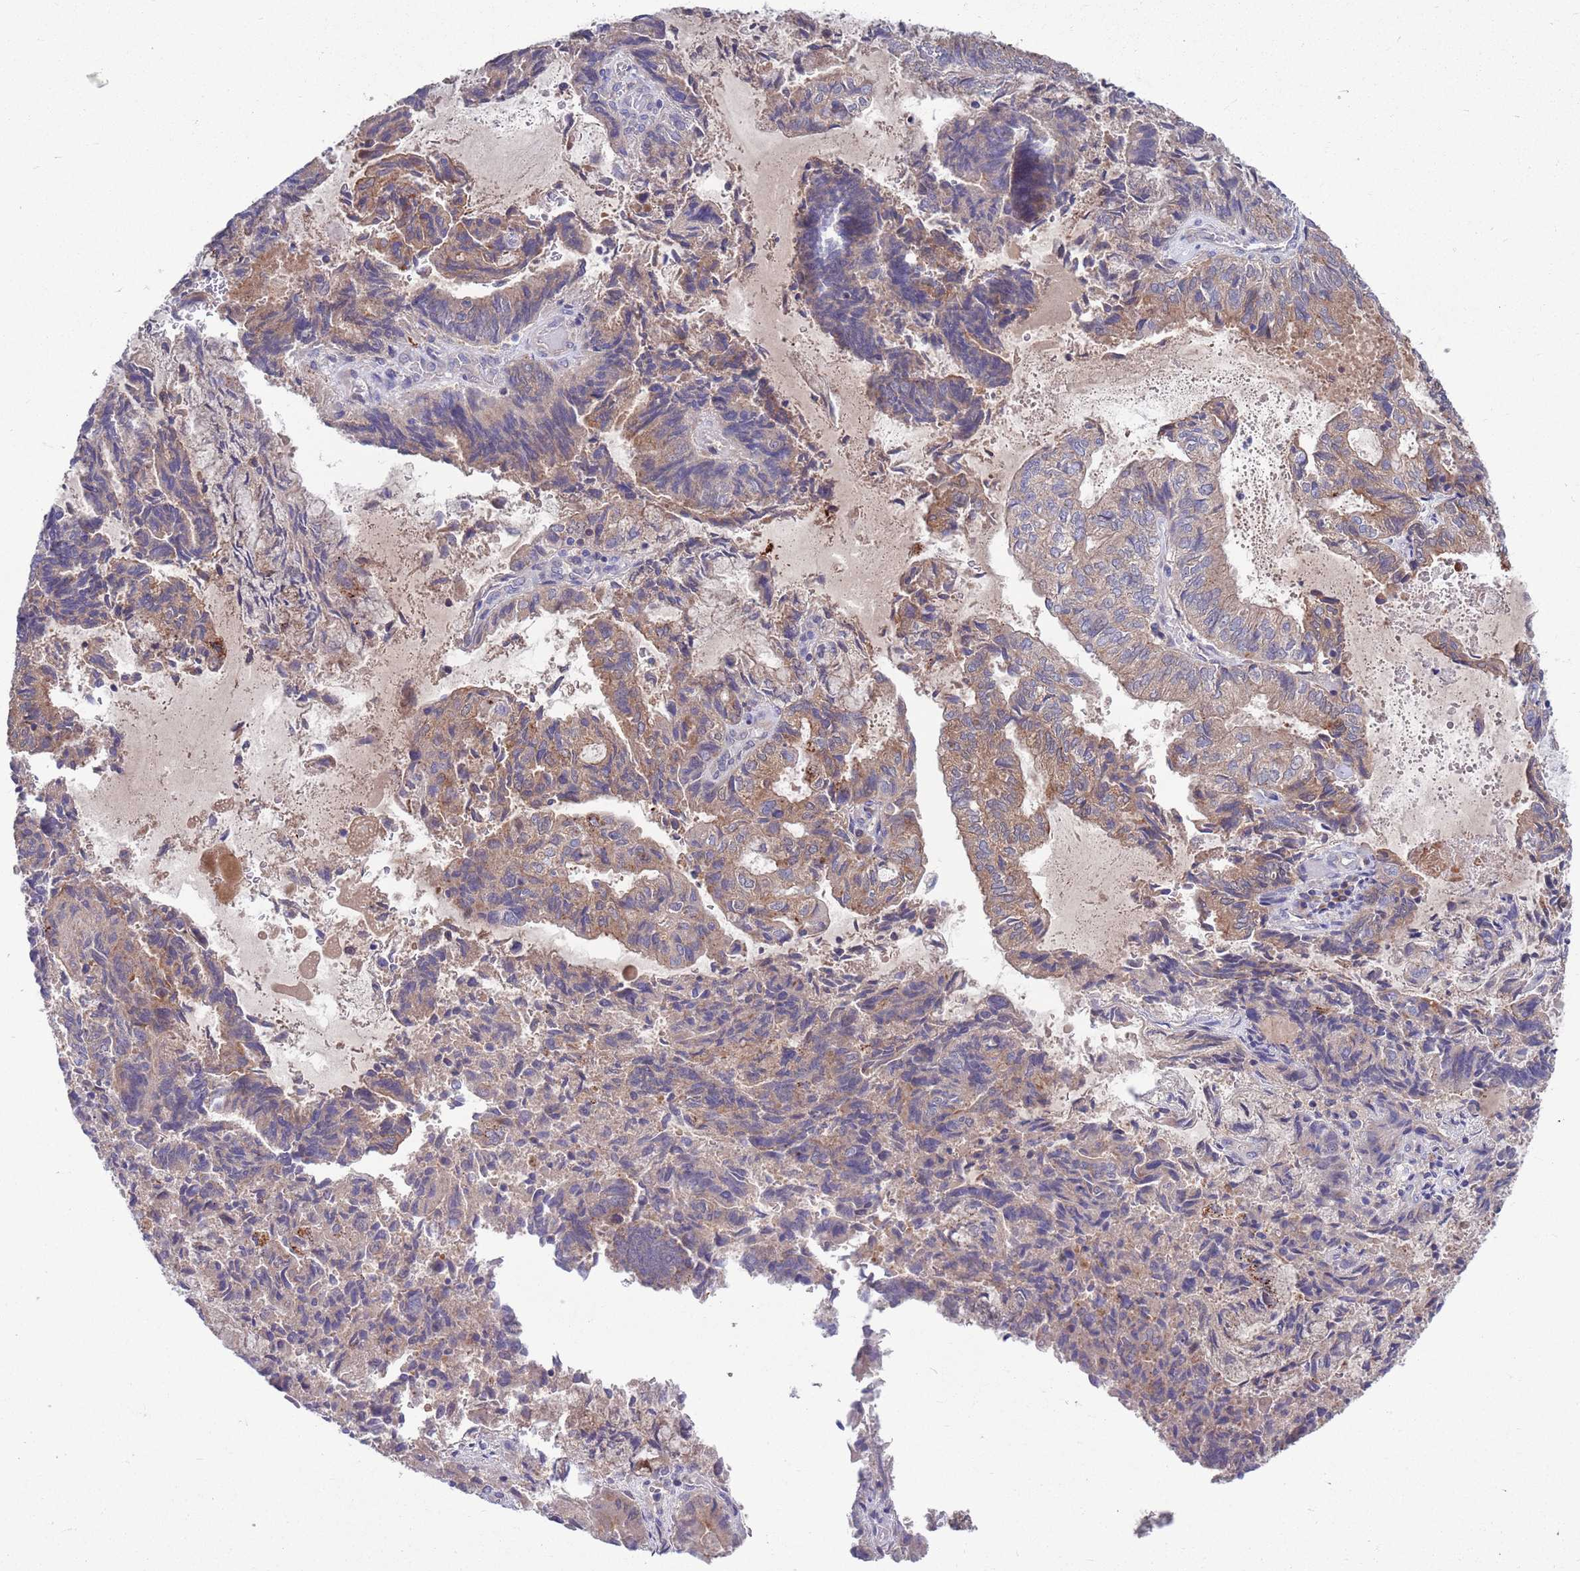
{"staining": {"intensity": "moderate", "quantity": "25%-75%", "location": "cytoplasmic/membranous"}, "tissue": "endometrial cancer", "cell_type": "Tumor cells", "image_type": "cancer", "snomed": [{"axis": "morphology", "description": "Adenocarcinoma, NOS"}, {"axis": "topography", "description": "Endometrium"}], "caption": "Endometrial adenocarcinoma stained with immunohistochemistry (IHC) reveals moderate cytoplasmic/membranous positivity in approximately 25%-75% of tumor cells. (Stains: DAB (3,3'-diaminobenzidine) in brown, nuclei in blue, Microscopy: brightfield microscopy at high magnification).", "gene": "KLHL29", "patient": {"sex": "female", "age": 80}}